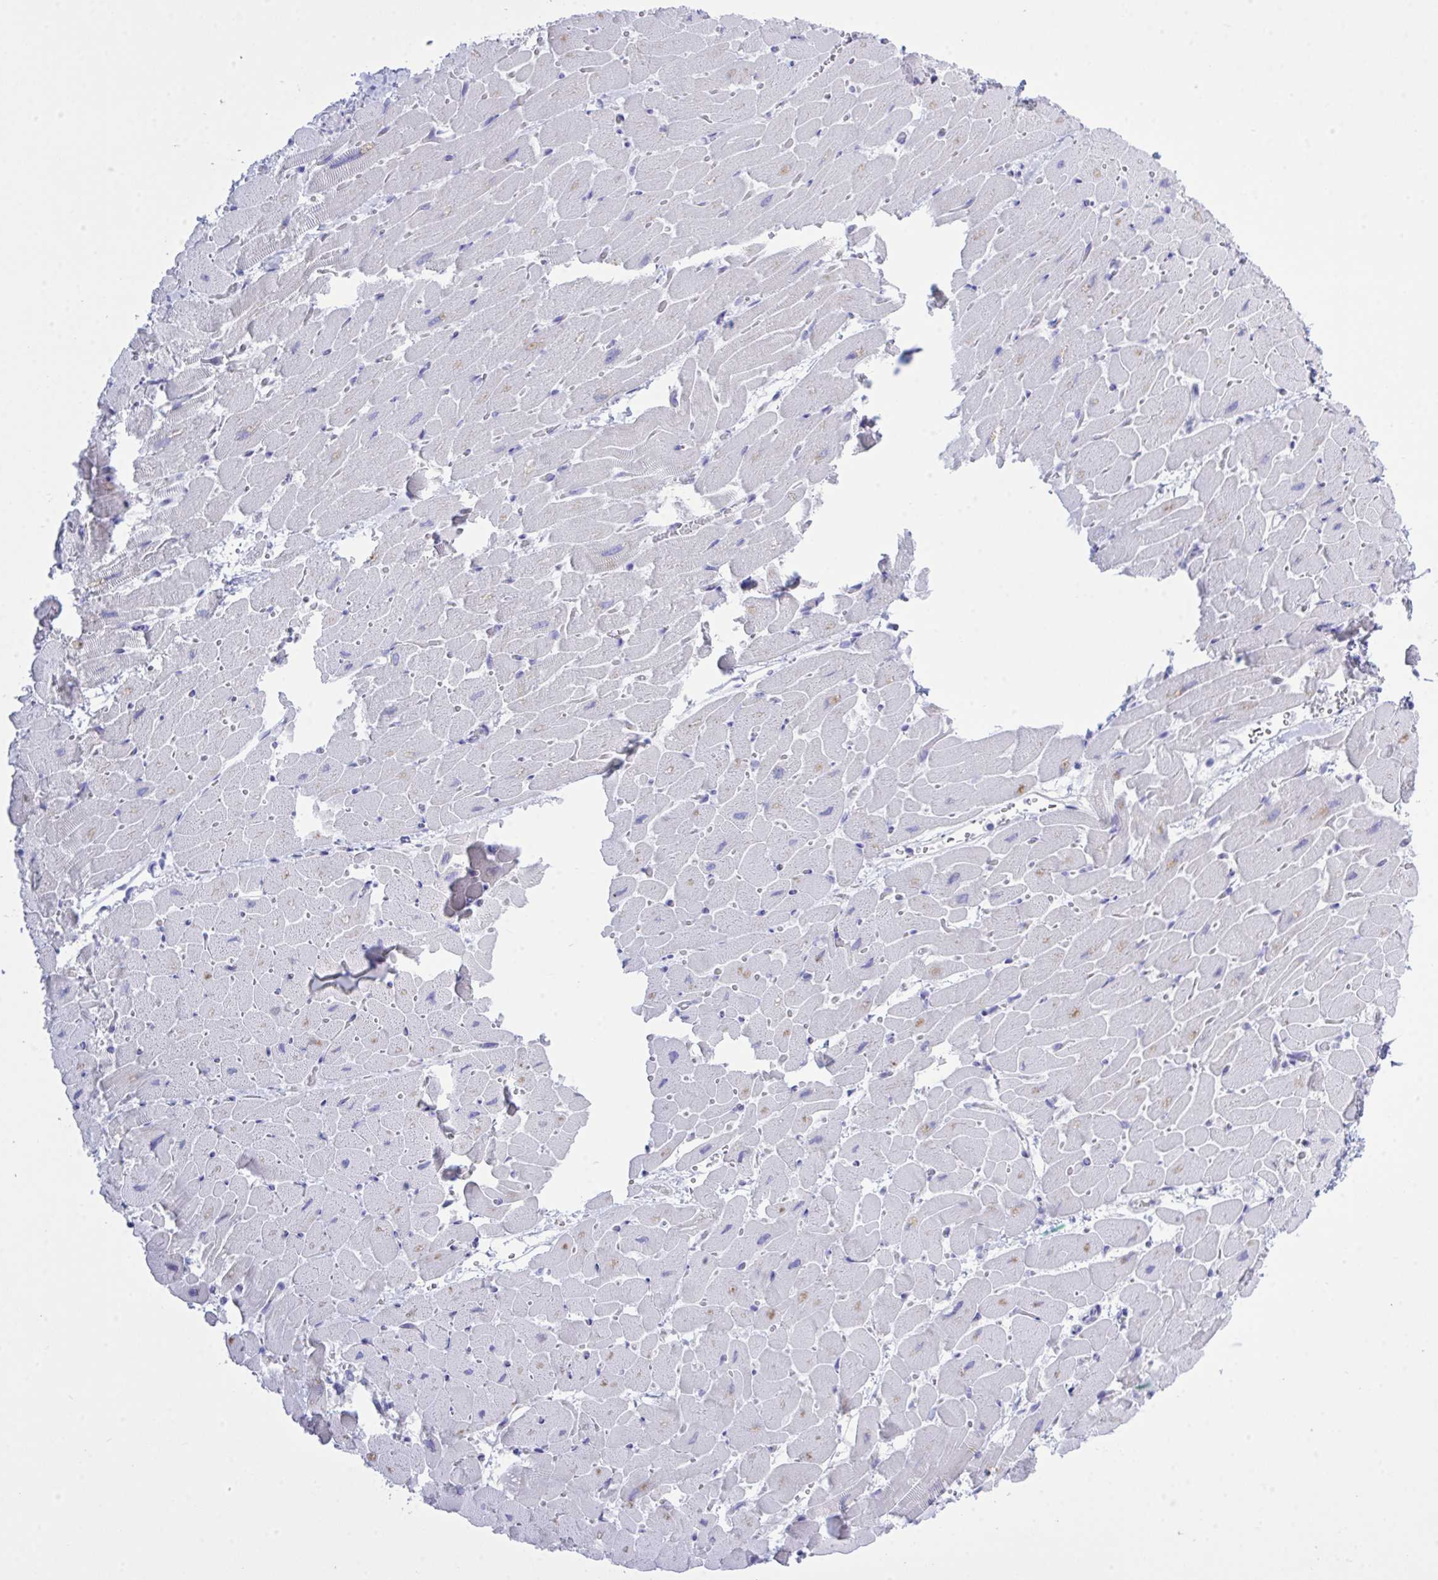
{"staining": {"intensity": "negative", "quantity": "none", "location": "none"}, "tissue": "heart muscle", "cell_type": "Cardiomyocytes", "image_type": "normal", "snomed": [{"axis": "morphology", "description": "Normal tissue, NOS"}, {"axis": "topography", "description": "Heart"}], "caption": "High magnification brightfield microscopy of unremarkable heart muscle stained with DAB (3,3'-diaminobenzidine) (brown) and counterstained with hematoxylin (blue): cardiomyocytes show no significant positivity. (DAB immunohistochemistry visualized using brightfield microscopy, high magnification).", "gene": "GLB1L2", "patient": {"sex": "male", "age": 37}}